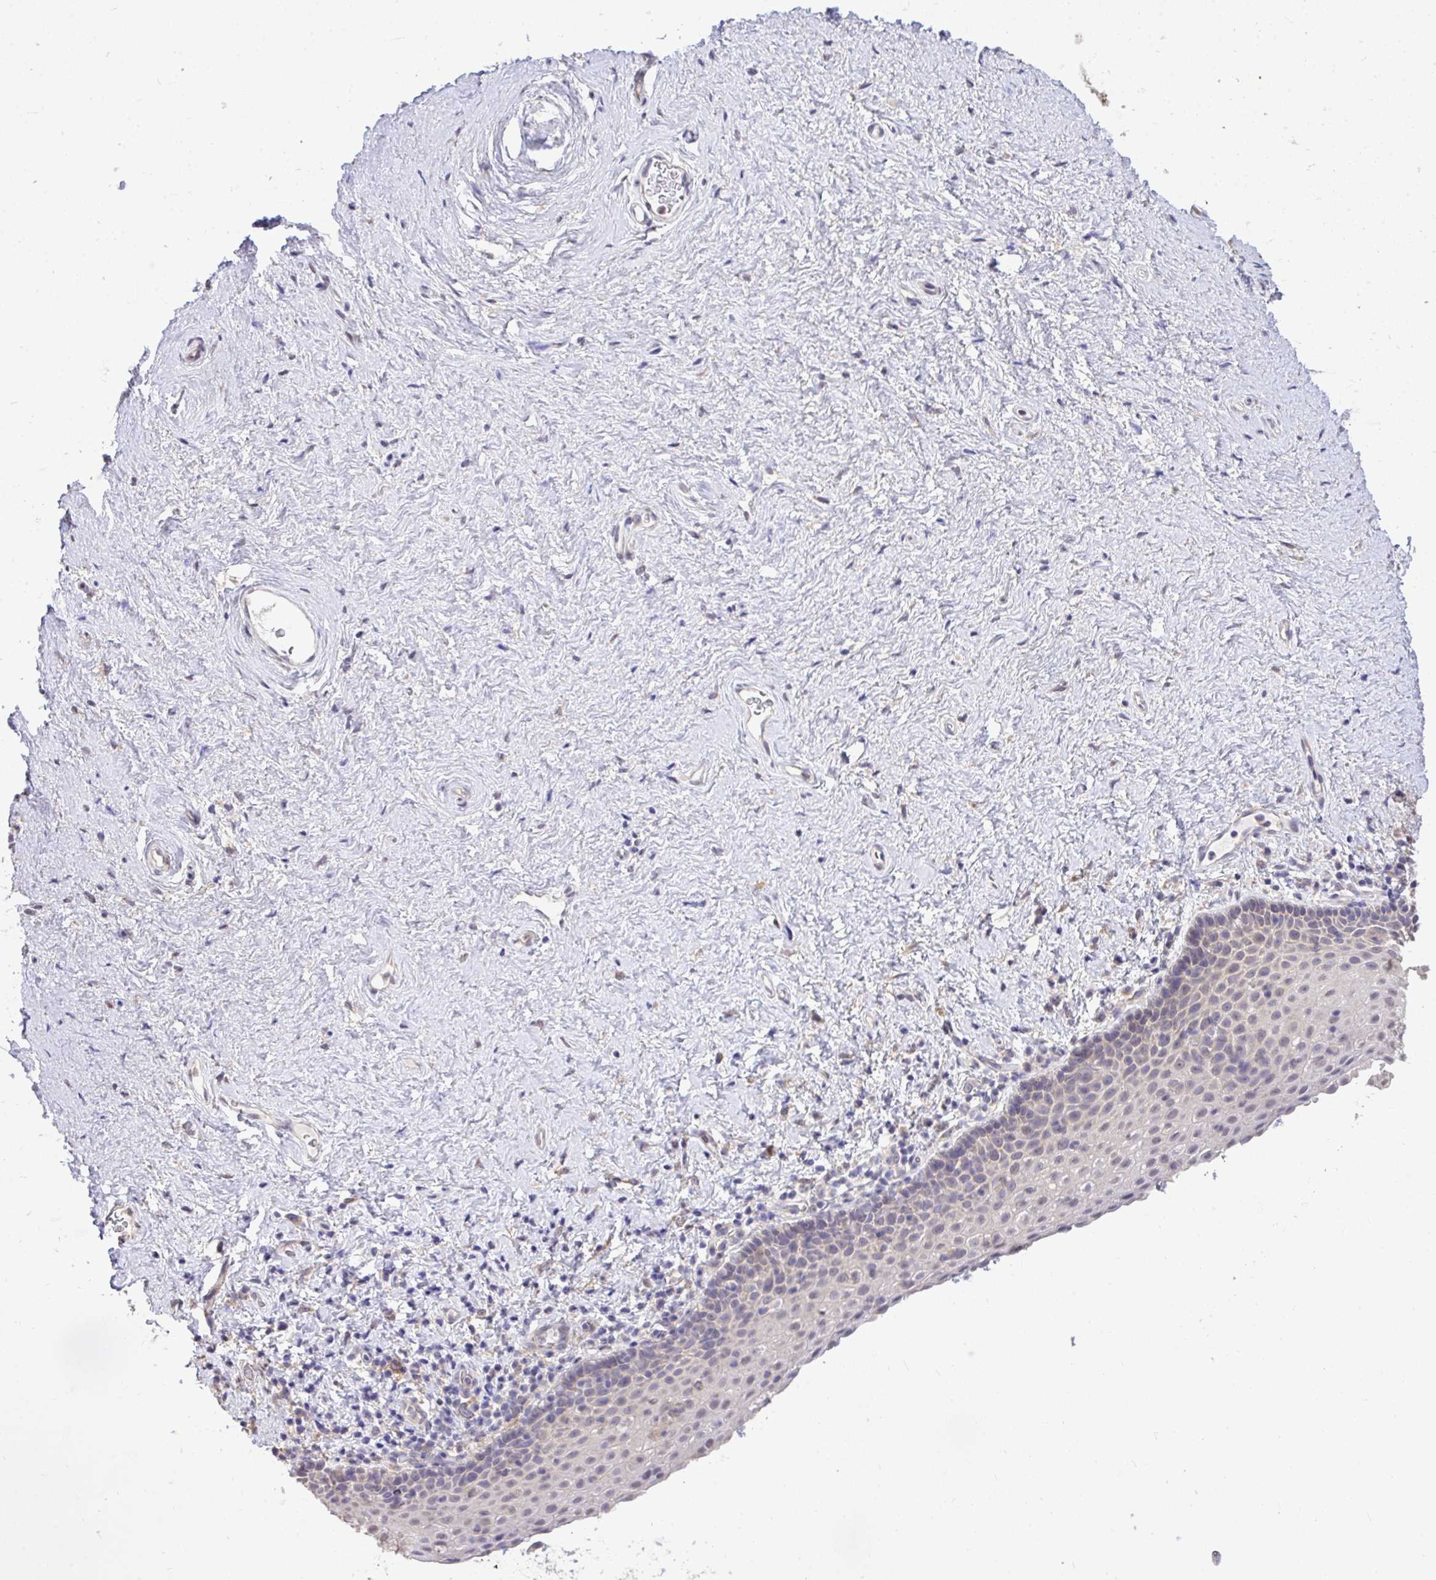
{"staining": {"intensity": "weak", "quantity": "<25%", "location": "nuclear"}, "tissue": "vagina", "cell_type": "Squamous epithelial cells", "image_type": "normal", "snomed": [{"axis": "morphology", "description": "Normal tissue, NOS"}, {"axis": "topography", "description": "Vagina"}], "caption": "Normal vagina was stained to show a protein in brown. There is no significant expression in squamous epithelial cells.", "gene": "MPC2", "patient": {"sex": "female", "age": 61}}